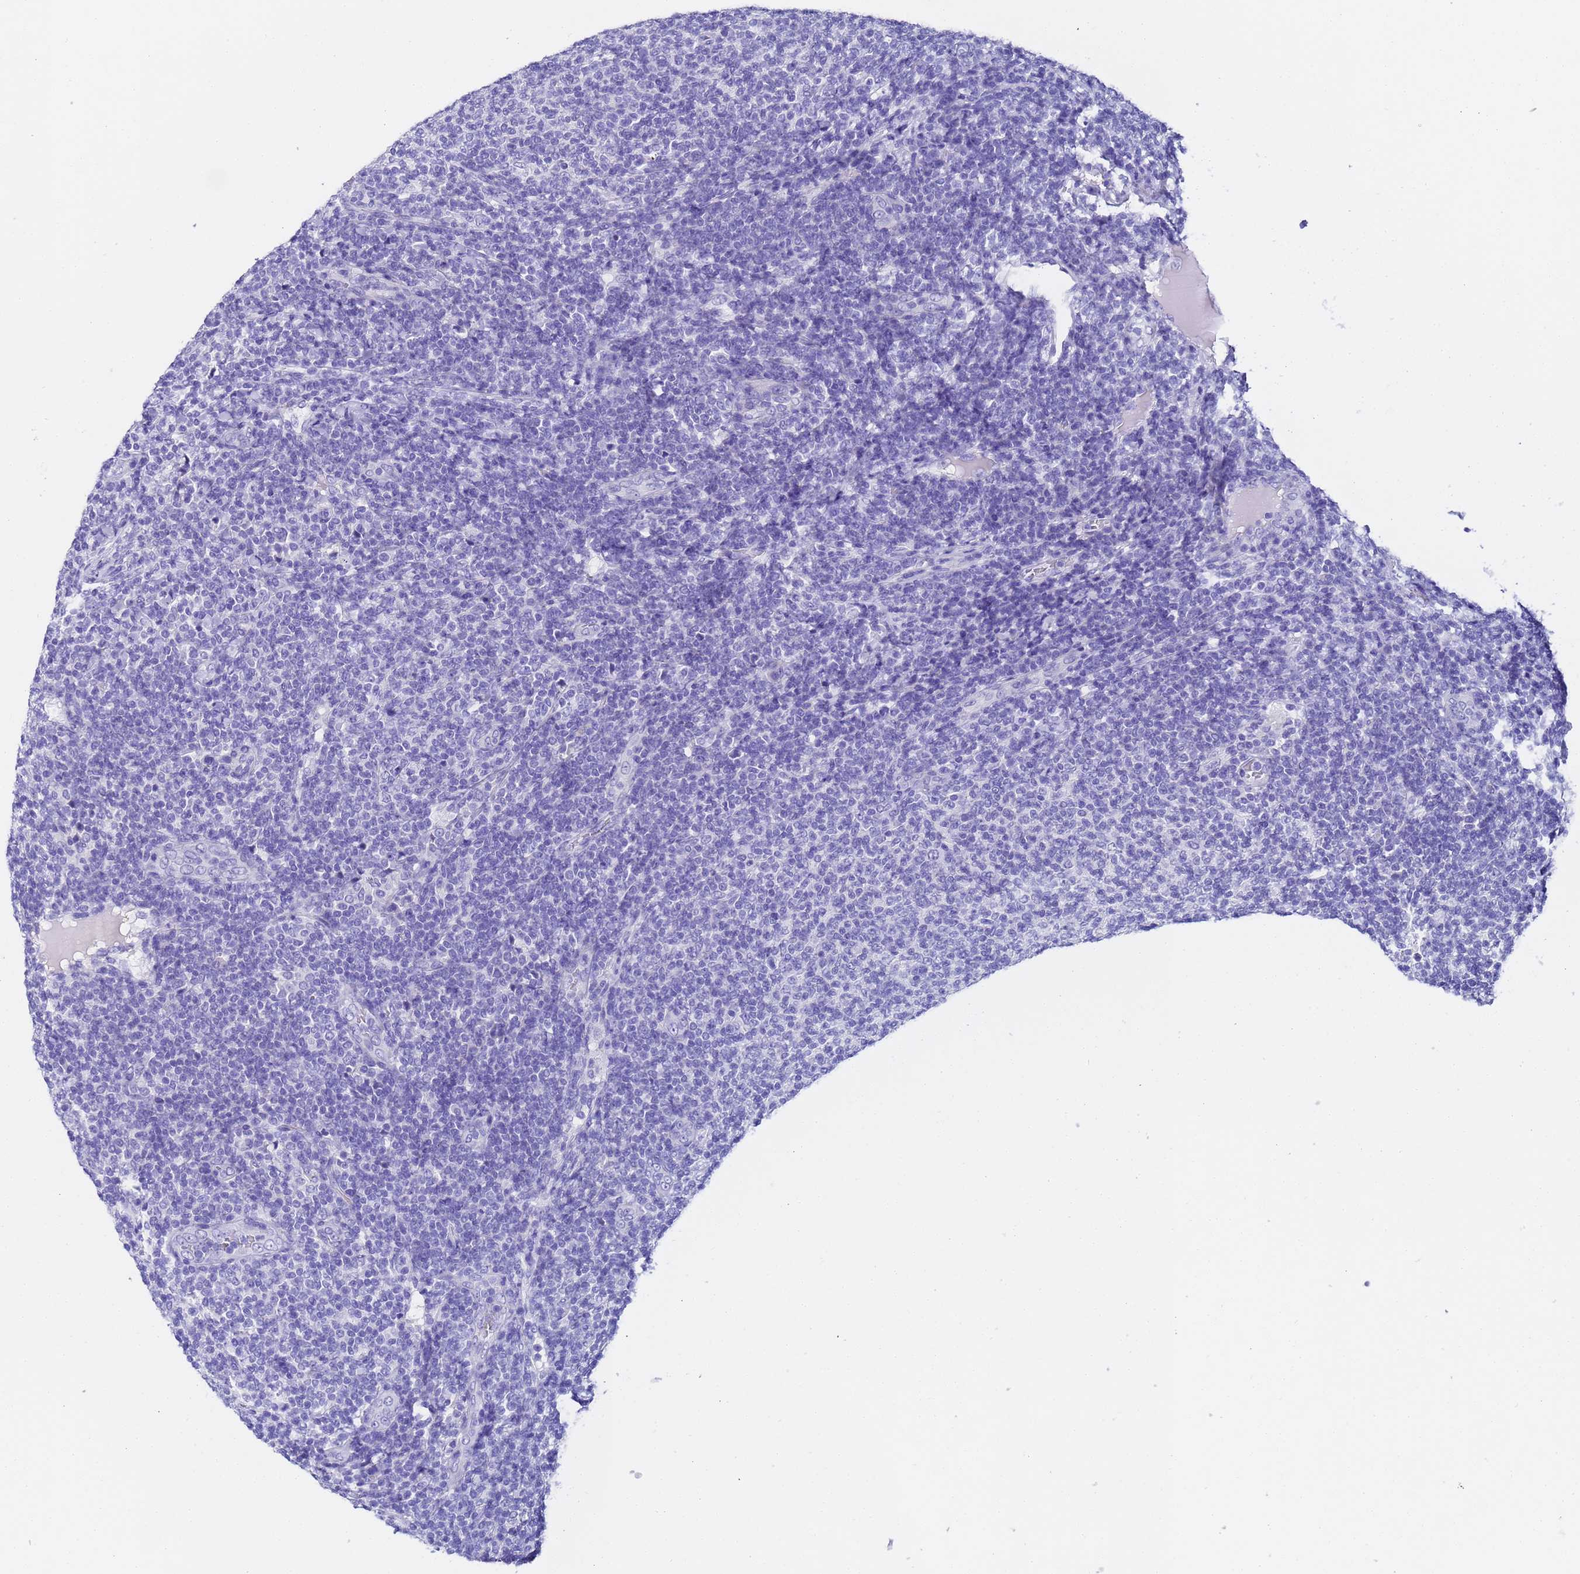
{"staining": {"intensity": "negative", "quantity": "none", "location": "none"}, "tissue": "lymphoma", "cell_type": "Tumor cells", "image_type": "cancer", "snomed": [{"axis": "morphology", "description": "Malignant lymphoma, non-Hodgkin's type, Low grade"}, {"axis": "topography", "description": "Lymph node"}], "caption": "A high-resolution histopathology image shows immunohistochemistry (IHC) staining of lymphoma, which demonstrates no significant staining in tumor cells. Nuclei are stained in blue.", "gene": "GABRA1", "patient": {"sex": "male", "age": 66}}